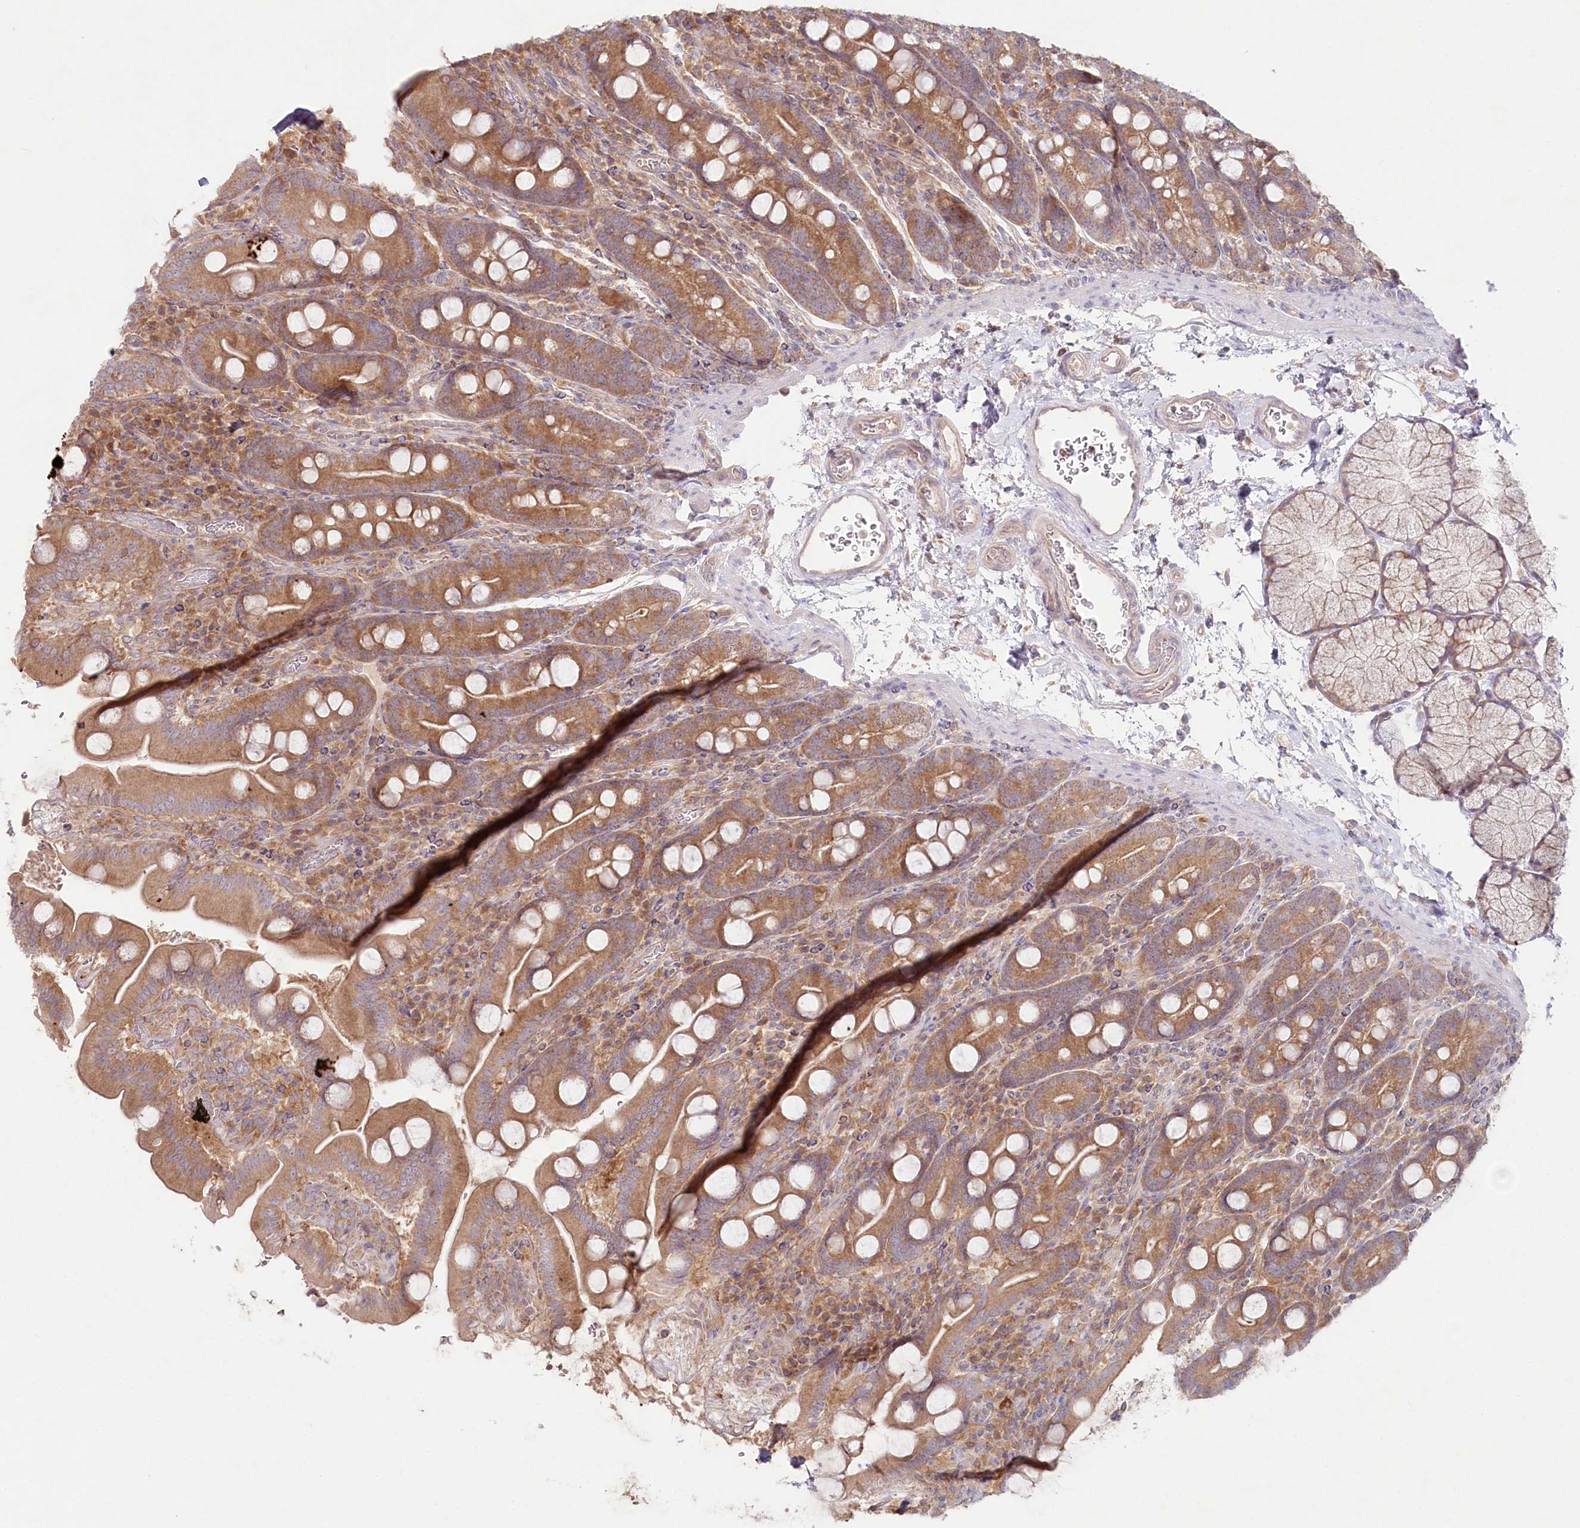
{"staining": {"intensity": "moderate", "quantity": ">75%", "location": "cytoplasmic/membranous"}, "tissue": "duodenum", "cell_type": "Glandular cells", "image_type": "normal", "snomed": [{"axis": "morphology", "description": "Normal tissue, NOS"}, {"axis": "topography", "description": "Duodenum"}], "caption": "Immunohistochemical staining of unremarkable duodenum displays moderate cytoplasmic/membranous protein expression in about >75% of glandular cells.", "gene": "TNIP1", "patient": {"sex": "male", "age": 35}}